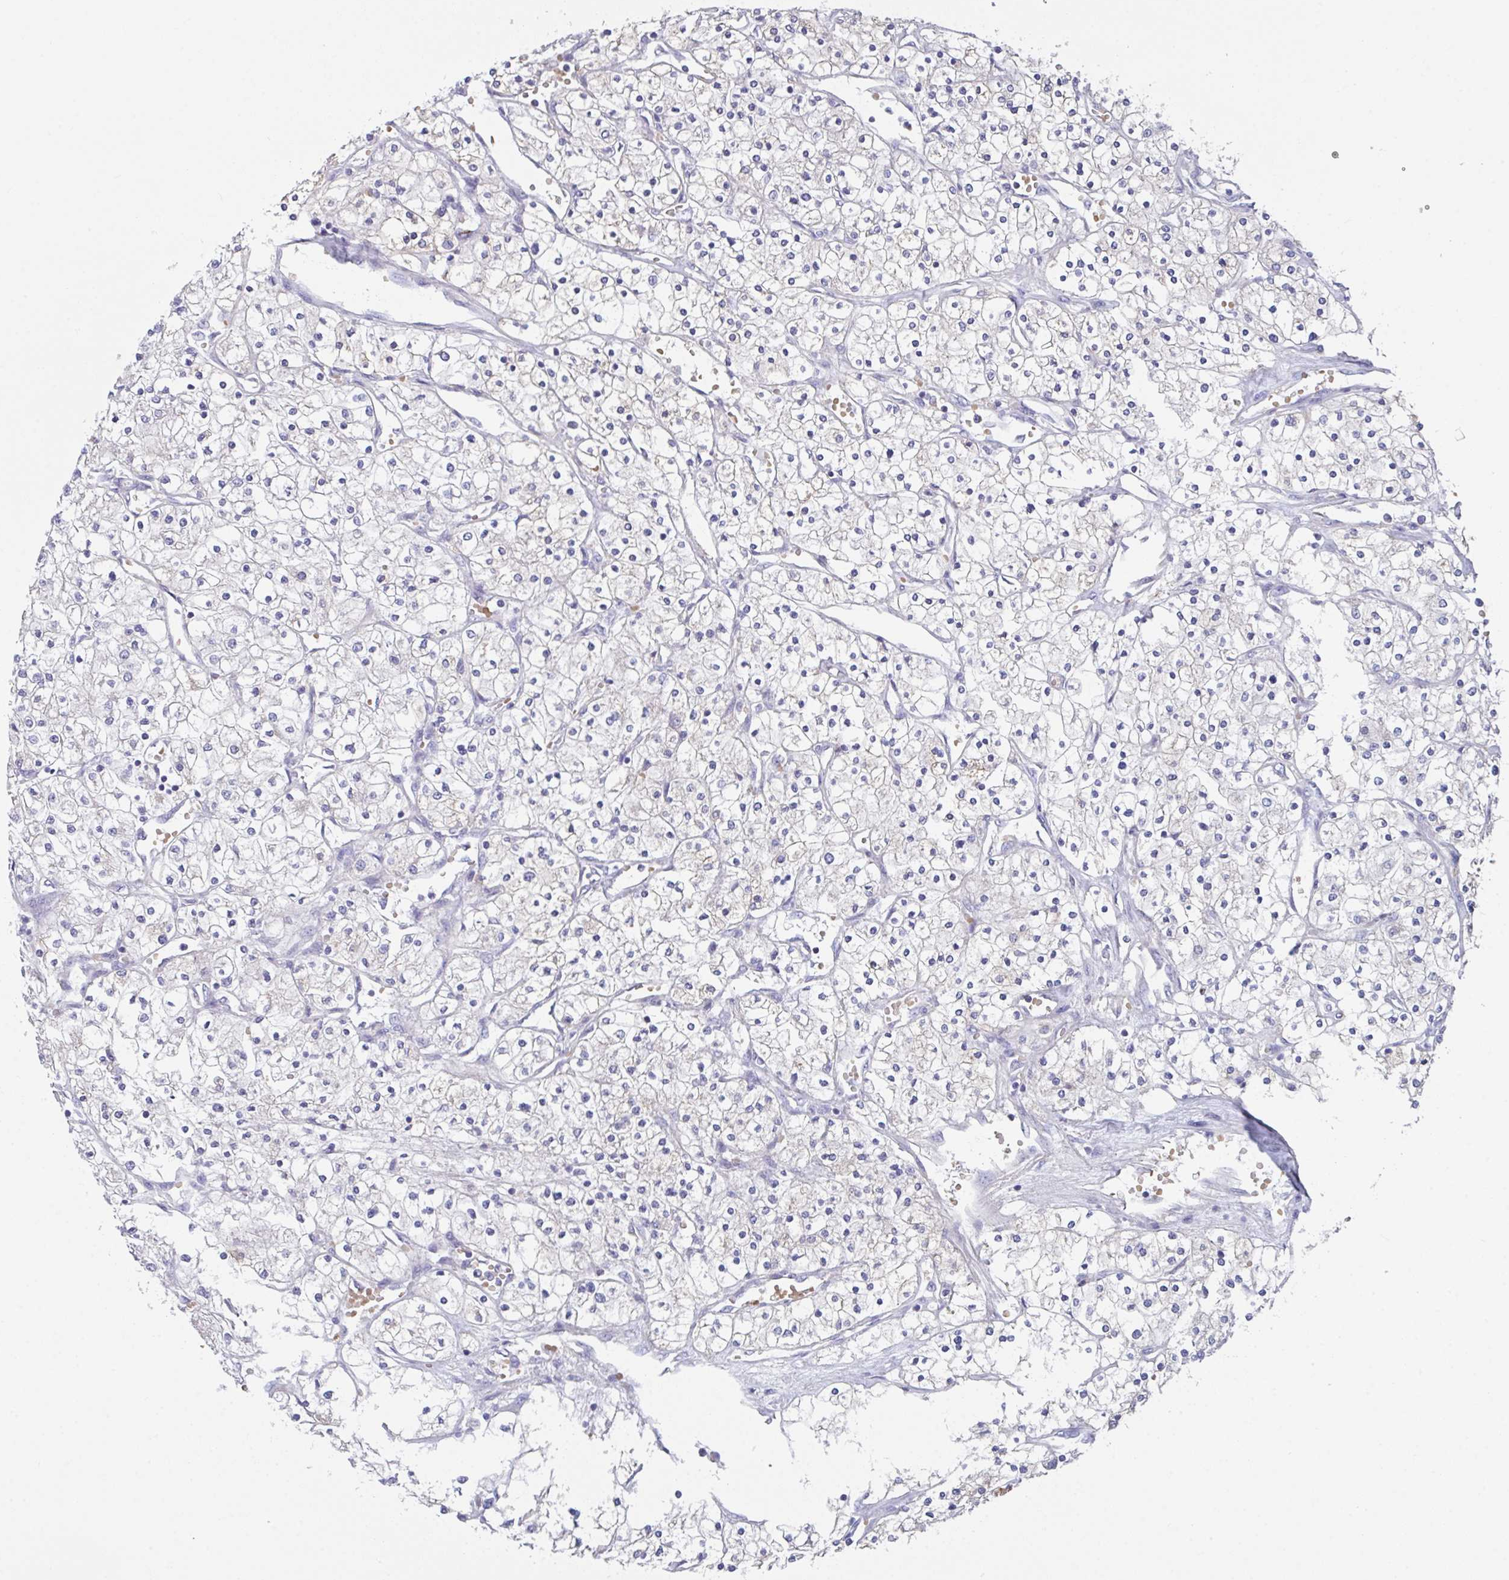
{"staining": {"intensity": "negative", "quantity": "none", "location": "none"}, "tissue": "renal cancer", "cell_type": "Tumor cells", "image_type": "cancer", "snomed": [{"axis": "morphology", "description": "Adenocarcinoma, NOS"}, {"axis": "topography", "description": "Kidney"}], "caption": "Tumor cells show no significant expression in adenocarcinoma (renal).", "gene": "TFAP2C", "patient": {"sex": "male", "age": 80}}